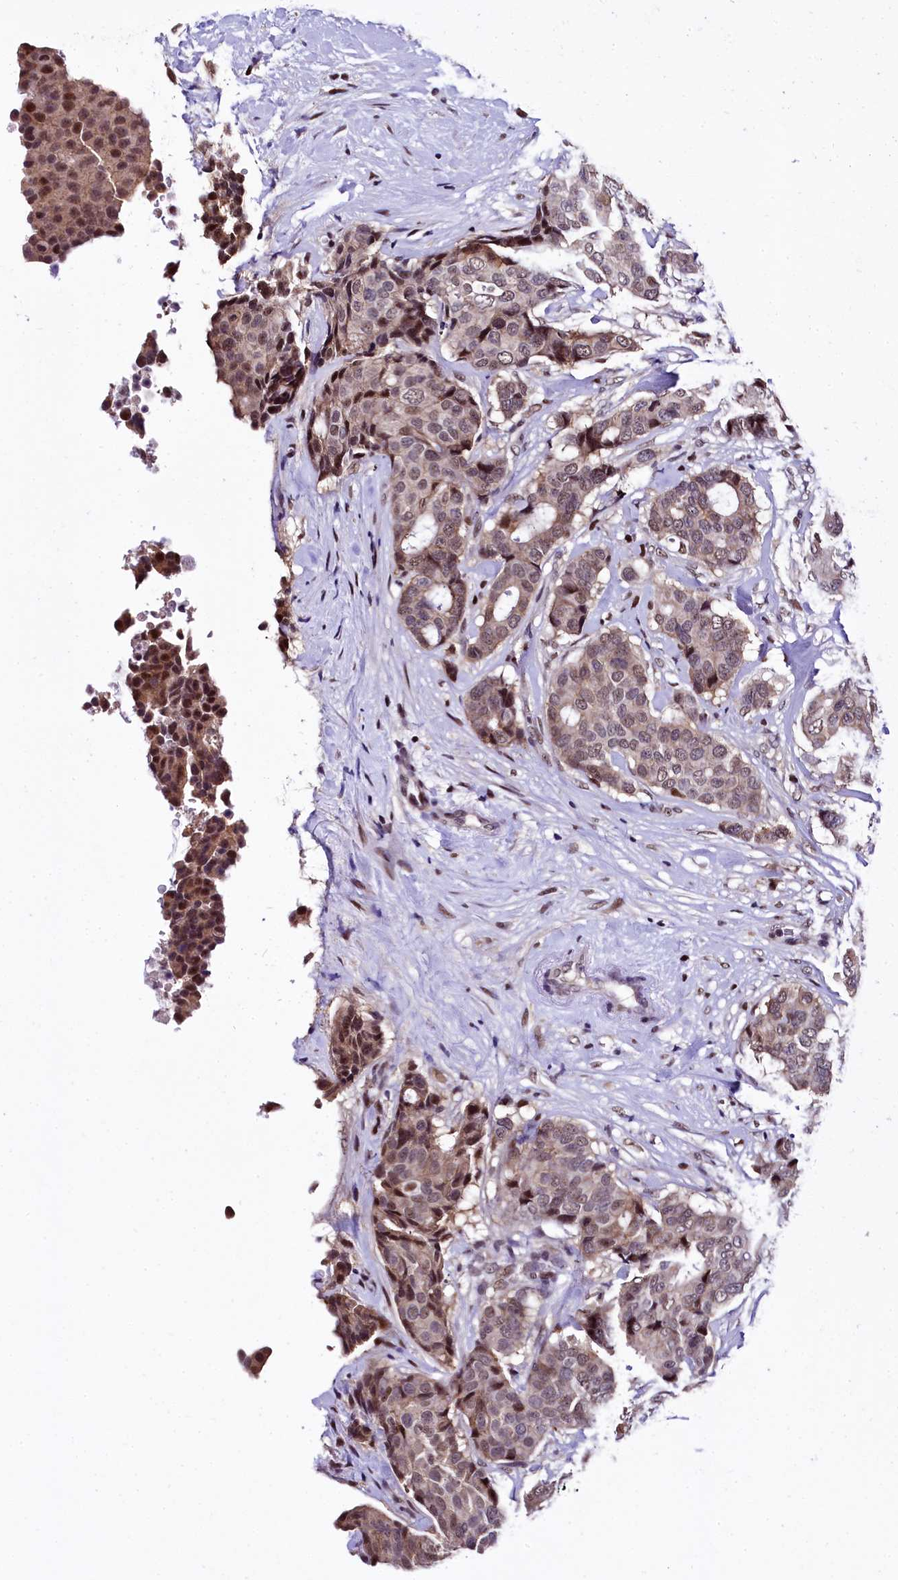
{"staining": {"intensity": "moderate", "quantity": ">75%", "location": "nuclear"}, "tissue": "breast cancer", "cell_type": "Tumor cells", "image_type": "cancer", "snomed": [{"axis": "morphology", "description": "Duct carcinoma"}, {"axis": "topography", "description": "Breast"}], "caption": "Intraductal carcinoma (breast) was stained to show a protein in brown. There is medium levels of moderate nuclear positivity in approximately >75% of tumor cells. Nuclei are stained in blue.", "gene": "HECTD4", "patient": {"sex": "female", "age": 75}}